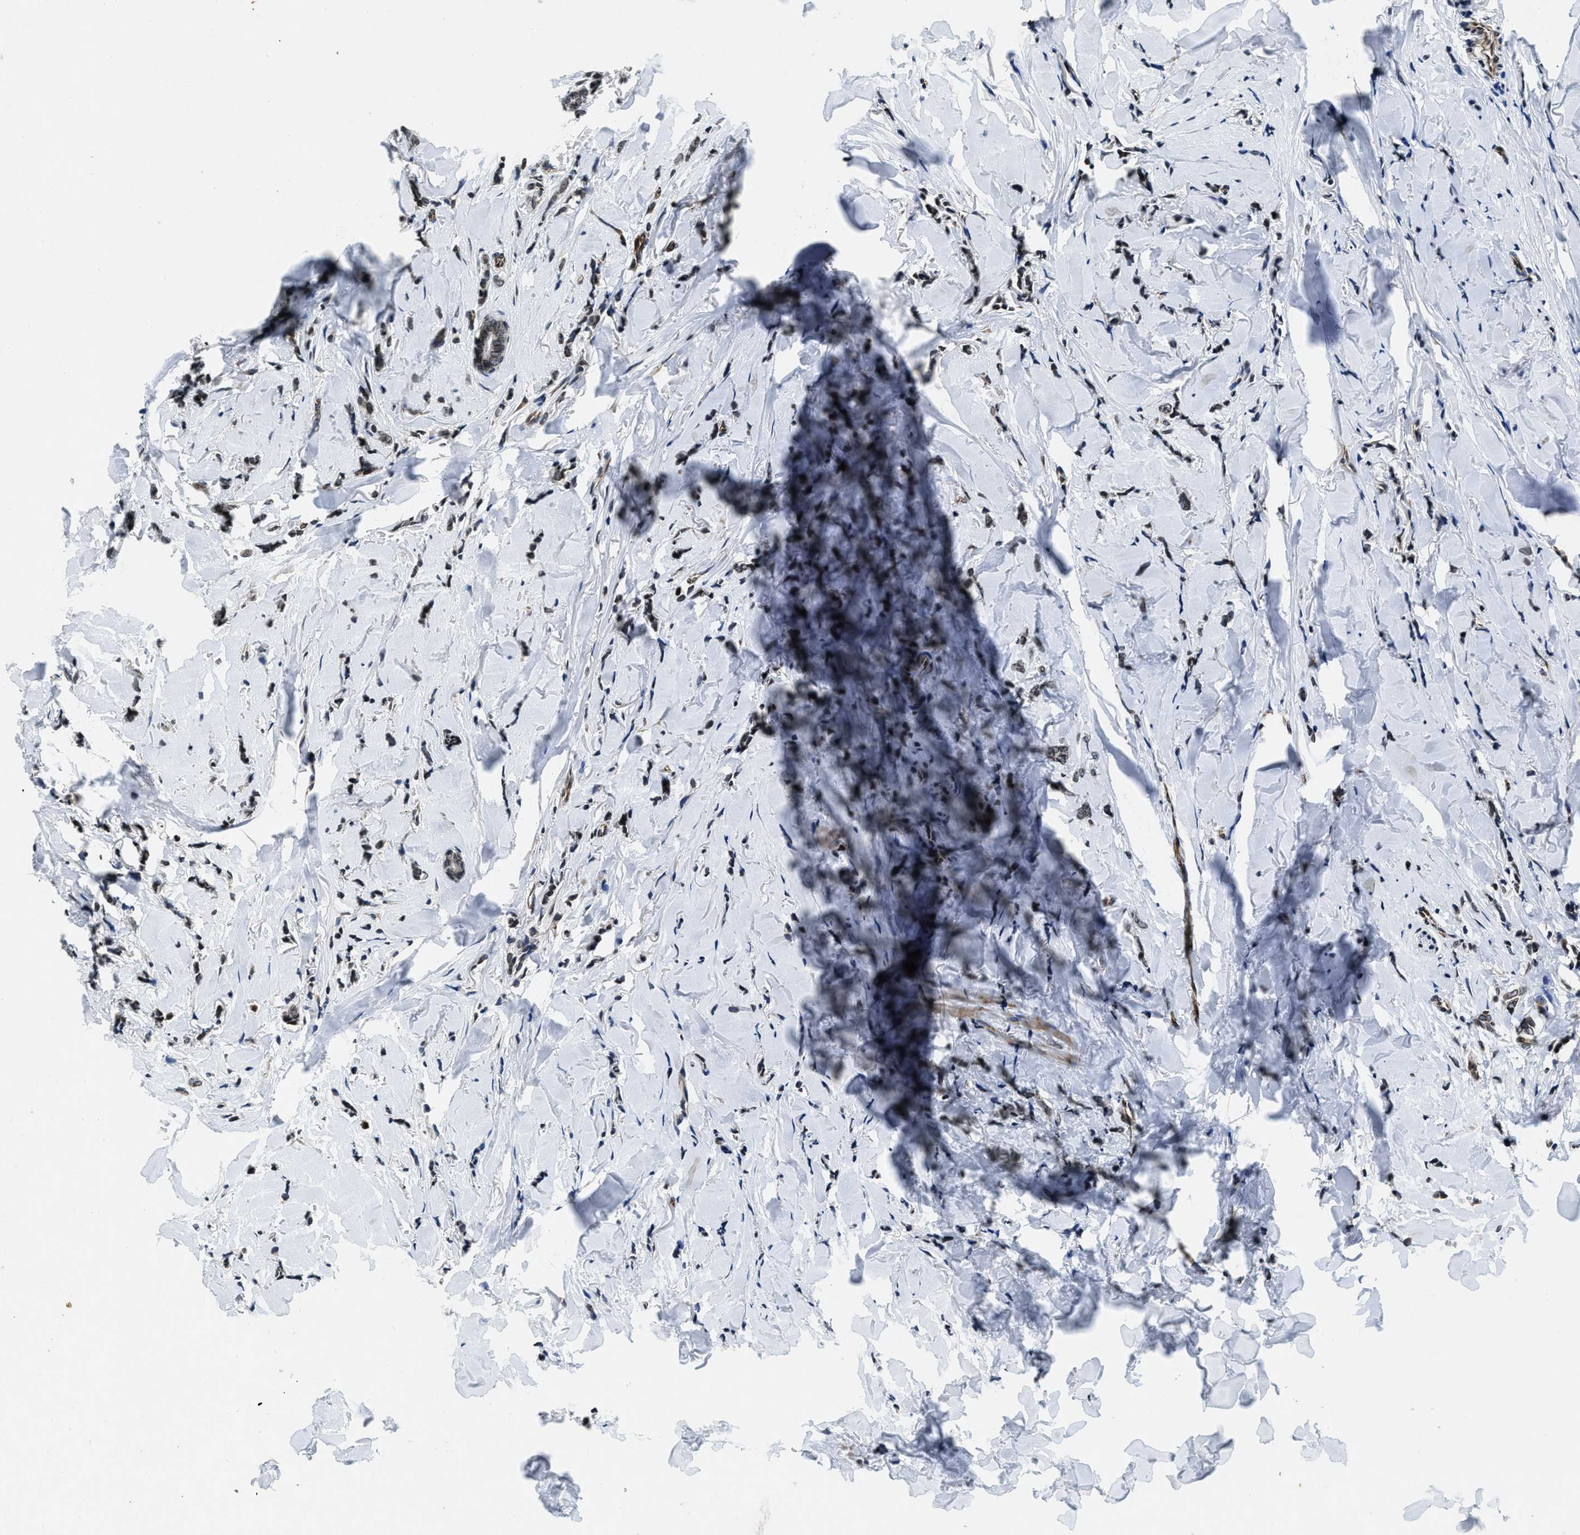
{"staining": {"intensity": "moderate", "quantity": ">75%", "location": "nuclear"}, "tissue": "breast cancer", "cell_type": "Tumor cells", "image_type": "cancer", "snomed": [{"axis": "morphology", "description": "Lobular carcinoma"}, {"axis": "topography", "description": "Skin"}, {"axis": "topography", "description": "Breast"}], "caption": "Breast lobular carcinoma stained with DAB immunohistochemistry (IHC) shows medium levels of moderate nuclear expression in about >75% of tumor cells.", "gene": "ZC3HC1", "patient": {"sex": "female", "age": 46}}